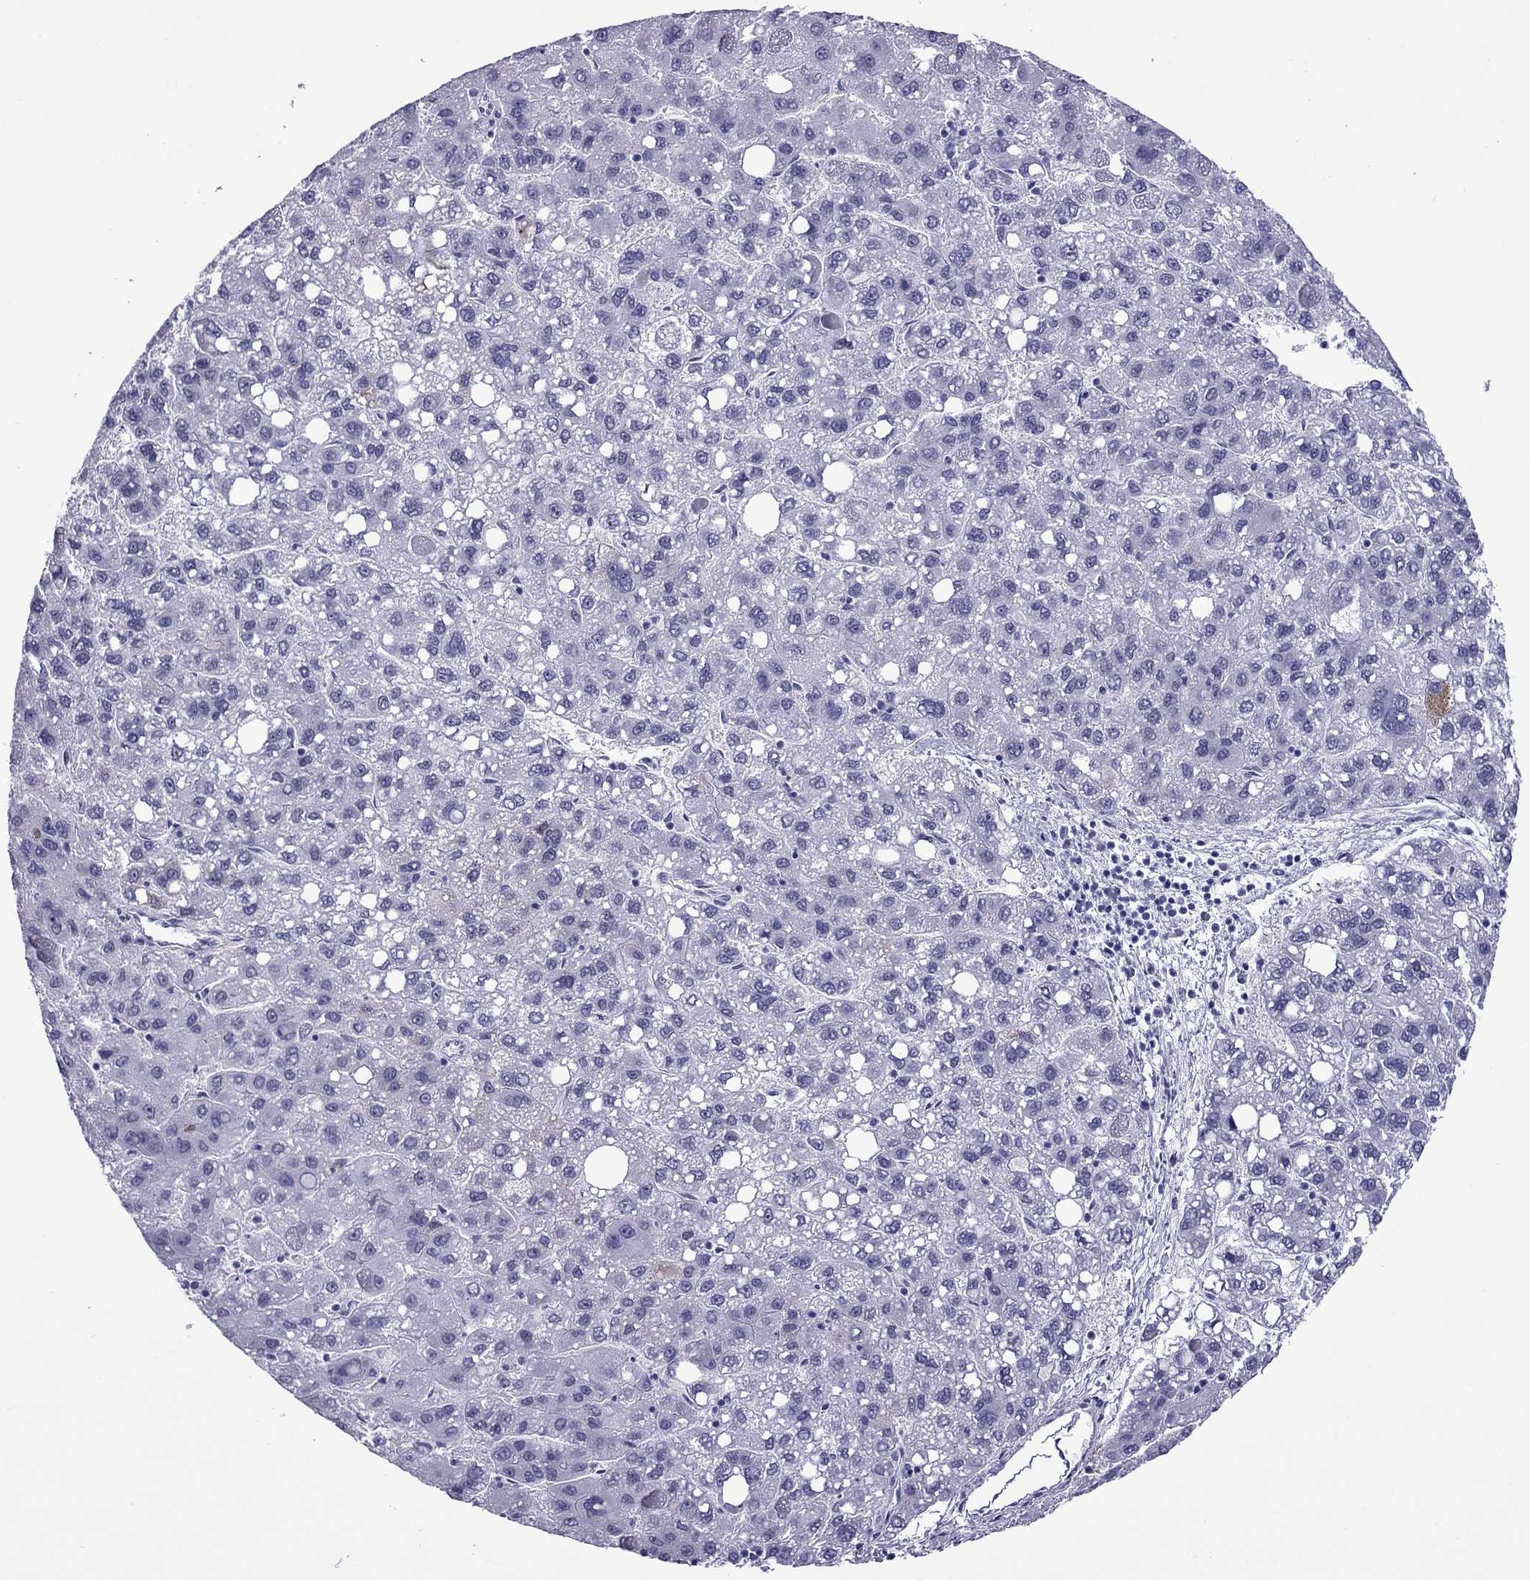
{"staining": {"intensity": "negative", "quantity": "none", "location": "none"}, "tissue": "liver cancer", "cell_type": "Tumor cells", "image_type": "cancer", "snomed": [{"axis": "morphology", "description": "Carcinoma, Hepatocellular, NOS"}, {"axis": "topography", "description": "Liver"}], "caption": "IHC image of liver hepatocellular carcinoma stained for a protein (brown), which displays no positivity in tumor cells.", "gene": "ZNF646", "patient": {"sex": "female", "age": 82}}